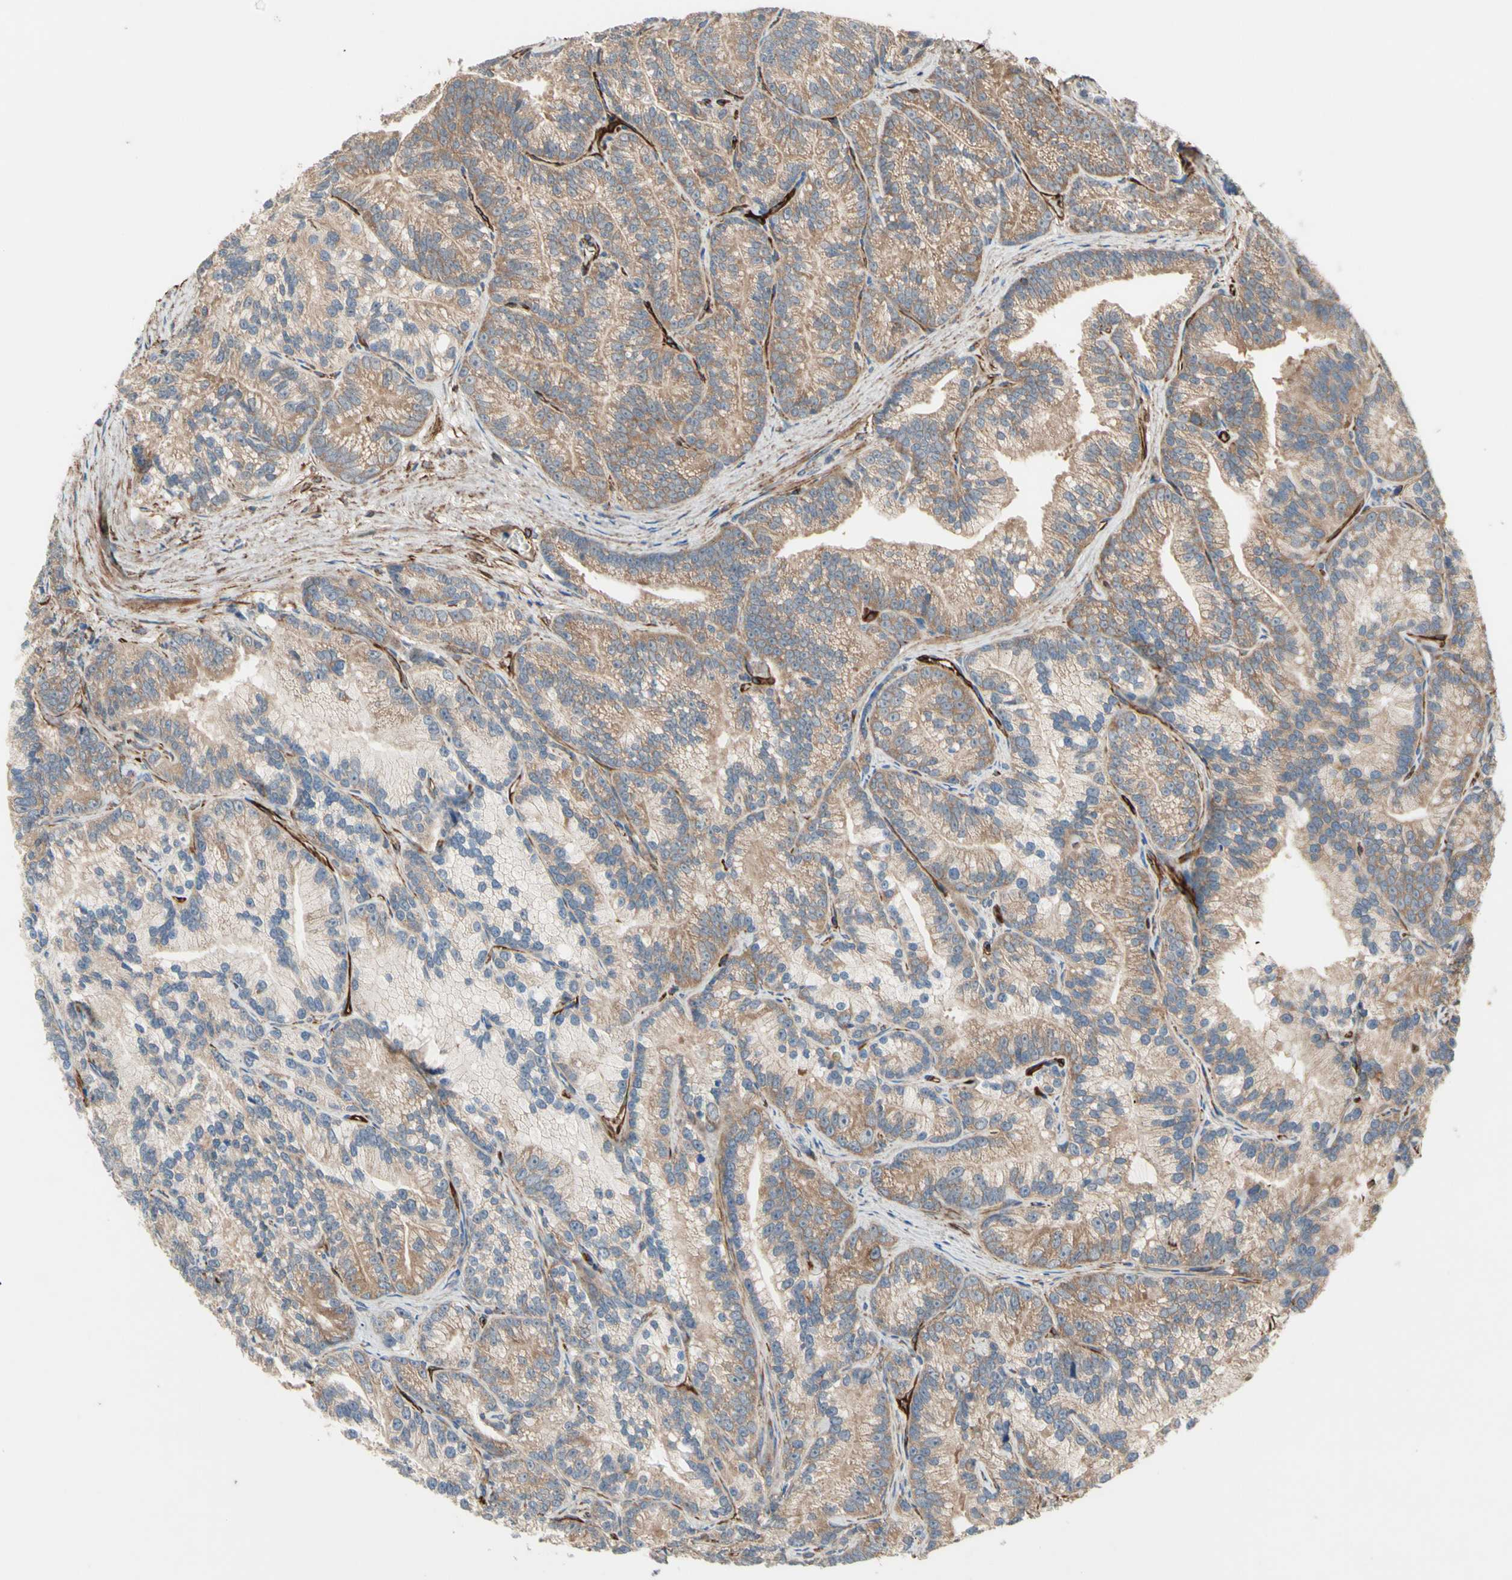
{"staining": {"intensity": "weak", "quantity": ">75%", "location": "cytoplasmic/membranous"}, "tissue": "prostate cancer", "cell_type": "Tumor cells", "image_type": "cancer", "snomed": [{"axis": "morphology", "description": "Adenocarcinoma, Low grade"}, {"axis": "topography", "description": "Prostate"}], "caption": "Immunohistochemical staining of prostate cancer (adenocarcinoma (low-grade)) demonstrates low levels of weak cytoplasmic/membranous protein expression in approximately >75% of tumor cells. The staining was performed using DAB to visualize the protein expression in brown, while the nuclei were stained in blue with hematoxylin (Magnification: 20x).", "gene": "TRAF2", "patient": {"sex": "male", "age": 89}}